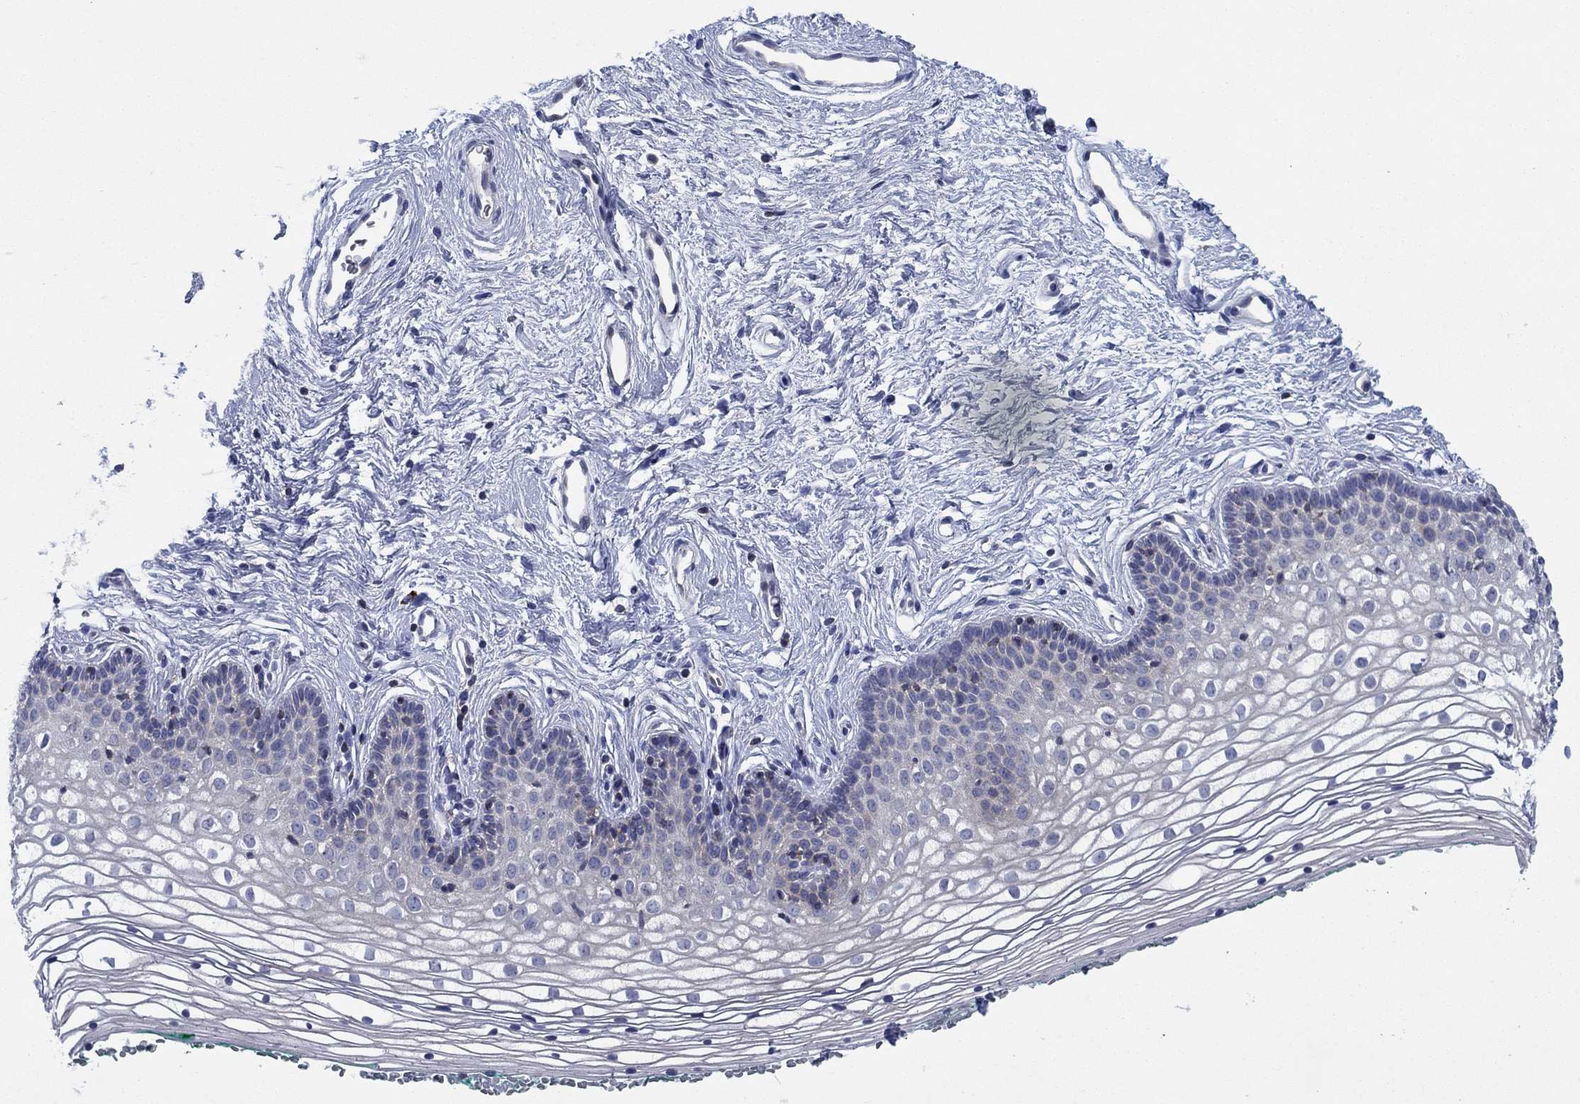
{"staining": {"intensity": "negative", "quantity": "none", "location": "none"}, "tissue": "vagina", "cell_type": "Squamous epithelial cells", "image_type": "normal", "snomed": [{"axis": "morphology", "description": "Normal tissue, NOS"}, {"axis": "topography", "description": "Vagina"}], "caption": "Vagina stained for a protein using immunohistochemistry (IHC) shows no positivity squamous epithelial cells.", "gene": "PVR", "patient": {"sex": "female", "age": 36}}